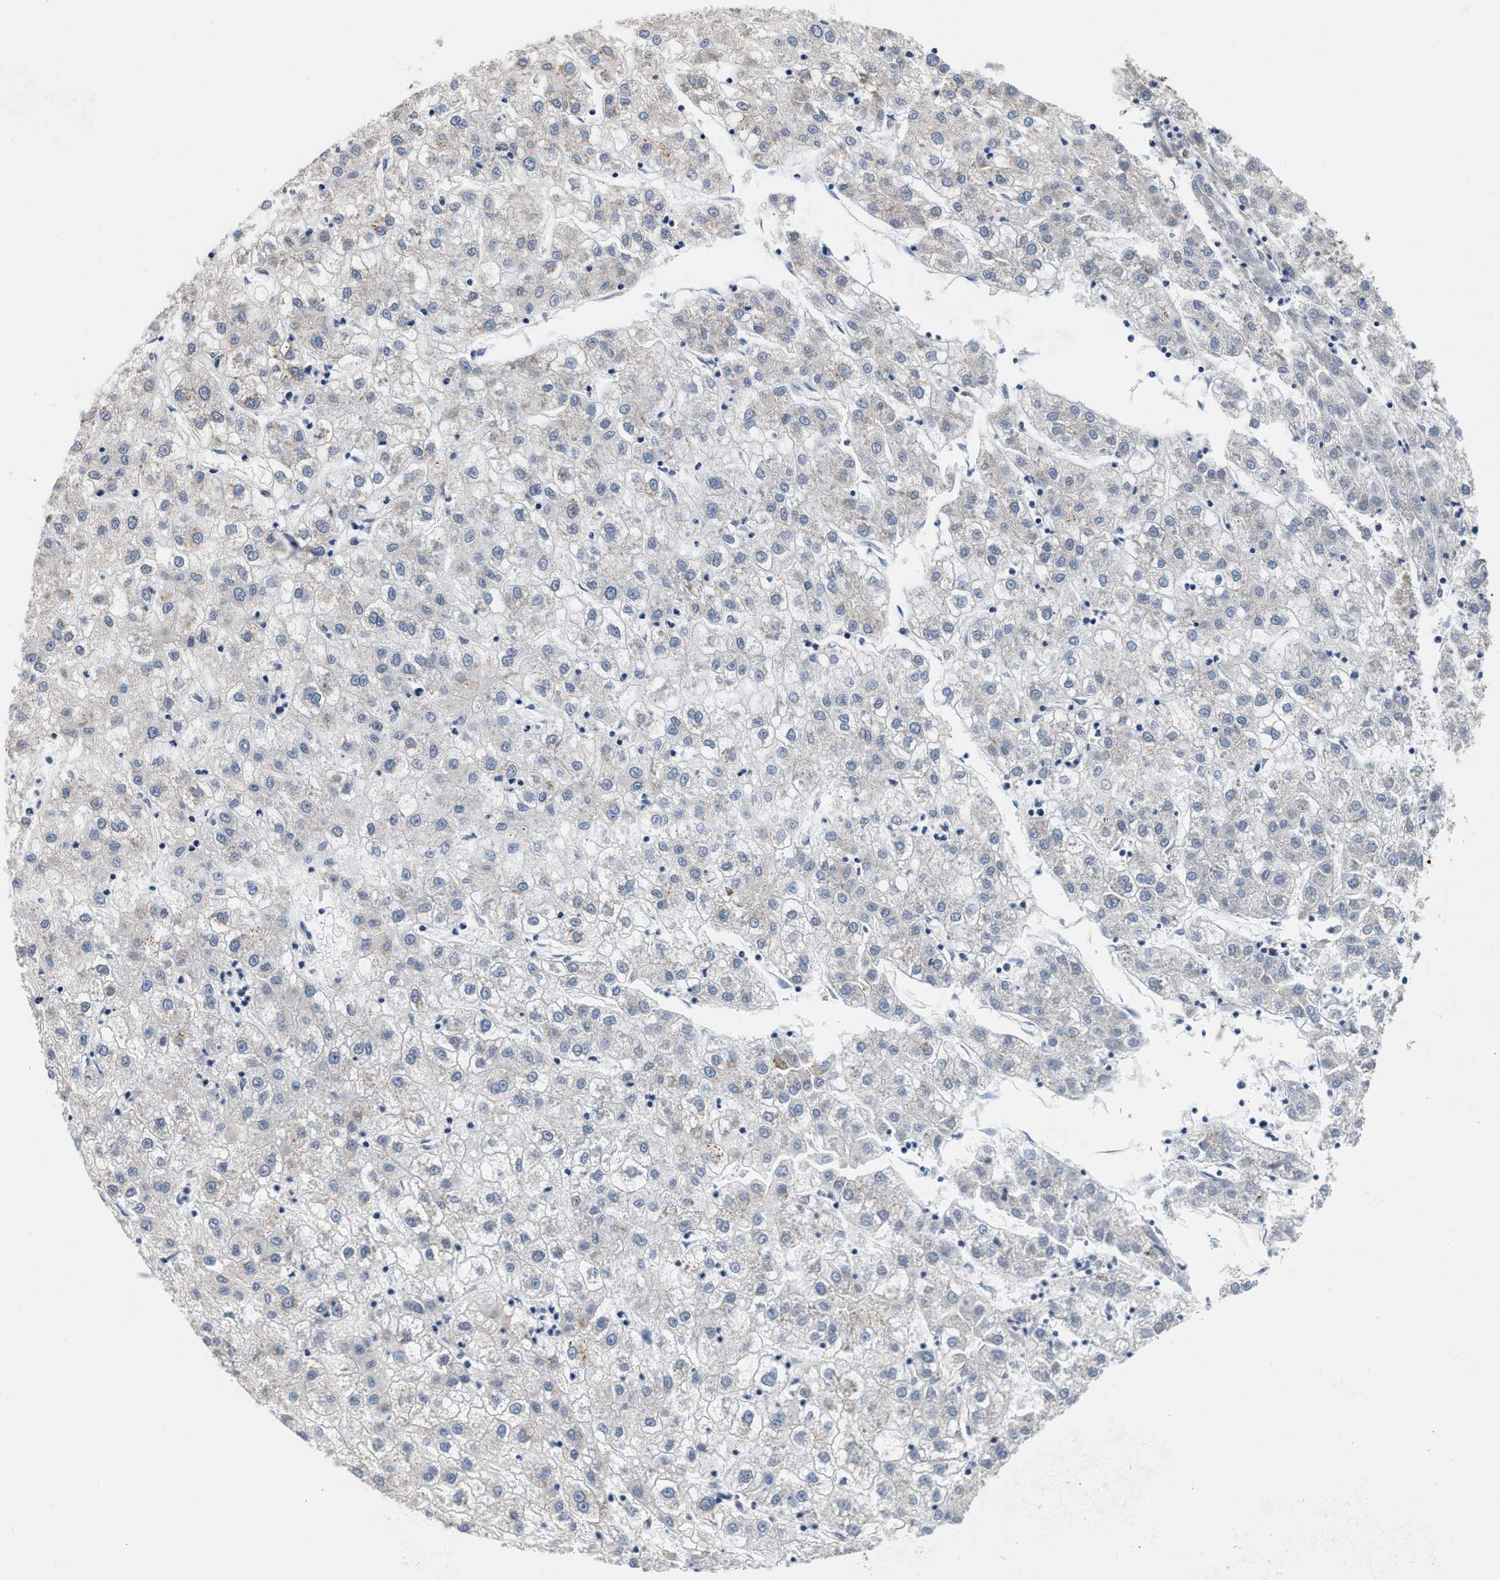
{"staining": {"intensity": "negative", "quantity": "none", "location": "none"}, "tissue": "liver cancer", "cell_type": "Tumor cells", "image_type": "cancer", "snomed": [{"axis": "morphology", "description": "Carcinoma, Hepatocellular, NOS"}, {"axis": "topography", "description": "Liver"}], "caption": "Immunohistochemical staining of human liver cancer exhibits no significant expression in tumor cells.", "gene": "KCNMB2", "patient": {"sex": "male", "age": 72}}